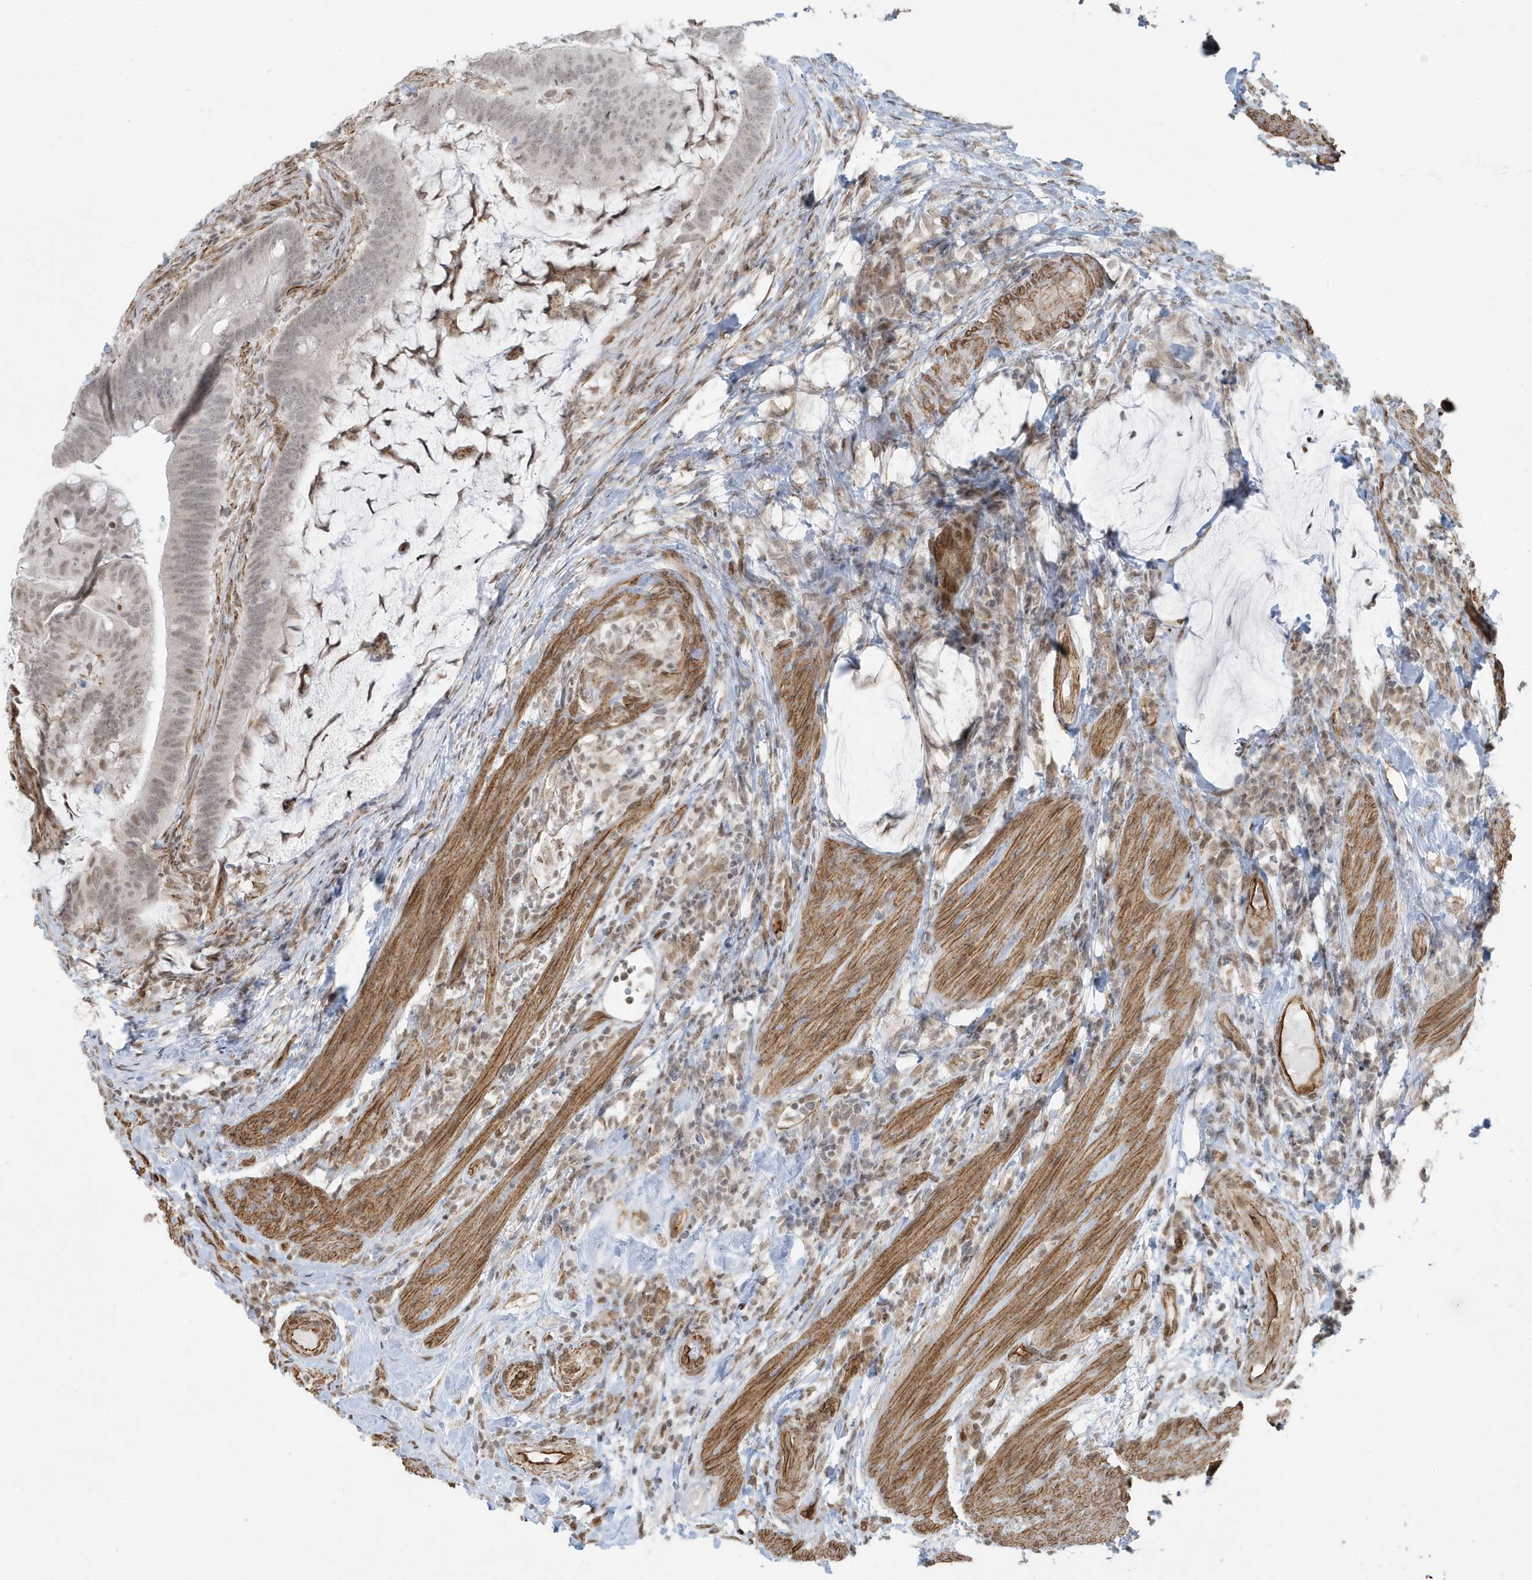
{"staining": {"intensity": "negative", "quantity": "none", "location": "none"}, "tissue": "colorectal cancer", "cell_type": "Tumor cells", "image_type": "cancer", "snomed": [{"axis": "morphology", "description": "Adenocarcinoma, NOS"}, {"axis": "topography", "description": "Colon"}], "caption": "The micrograph exhibits no significant staining in tumor cells of colorectal cancer (adenocarcinoma).", "gene": "CHCHD4", "patient": {"sex": "female", "age": 66}}